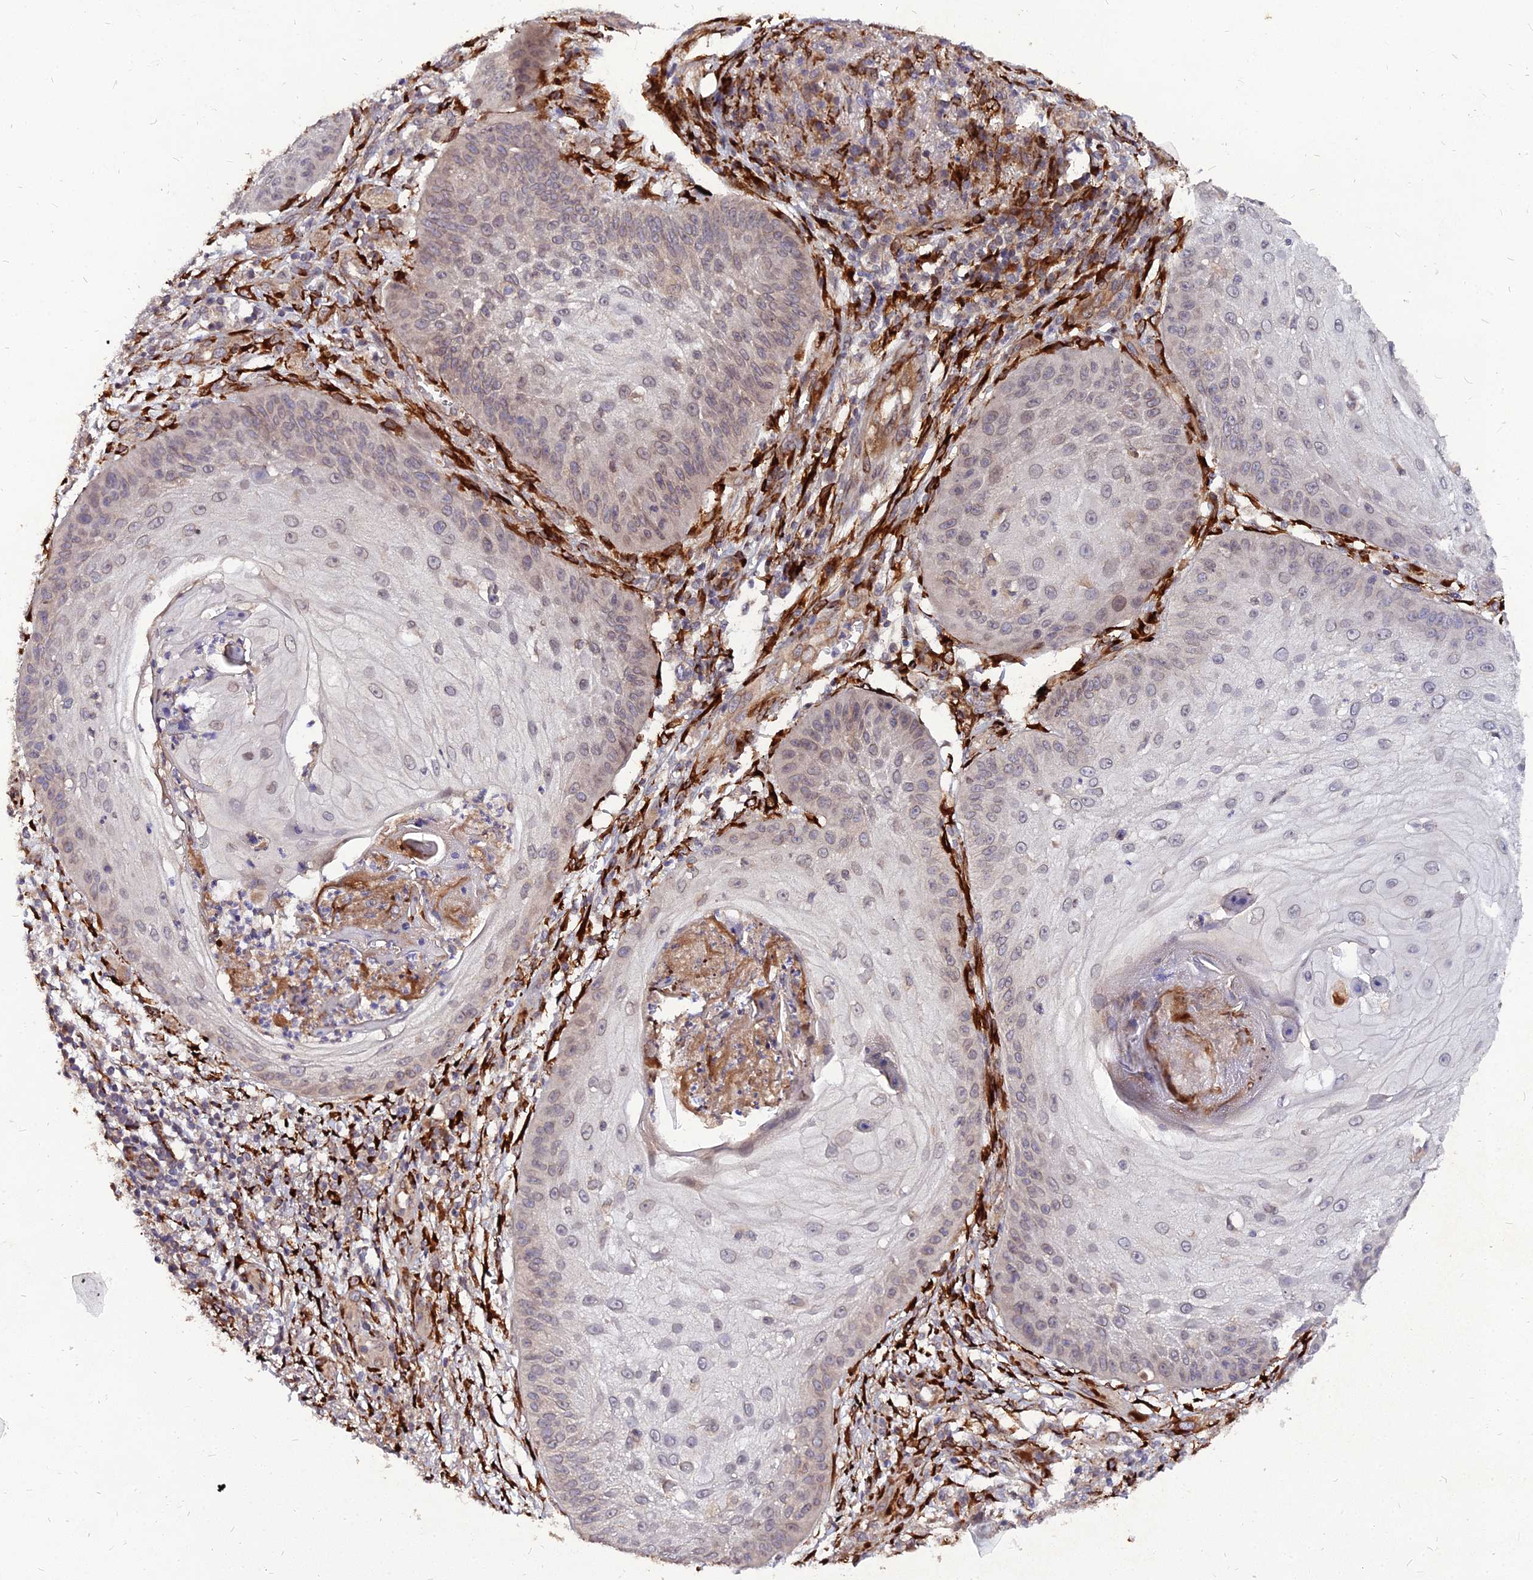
{"staining": {"intensity": "weak", "quantity": "25%-75%", "location": "cytoplasmic/membranous,nuclear"}, "tissue": "skin cancer", "cell_type": "Tumor cells", "image_type": "cancer", "snomed": [{"axis": "morphology", "description": "Squamous cell carcinoma, NOS"}, {"axis": "topography", "description": "Skin"}], "caption": "Immunohistochemistry of human skin cancer (squamous cell carcinoma) exhibits low levels of weak cytoplasmic/membranous and nuclear staining in about 25%-75% of tumor cells.", "gene": "PDE4D", "patient": {"sex": "male", "age": 70}}